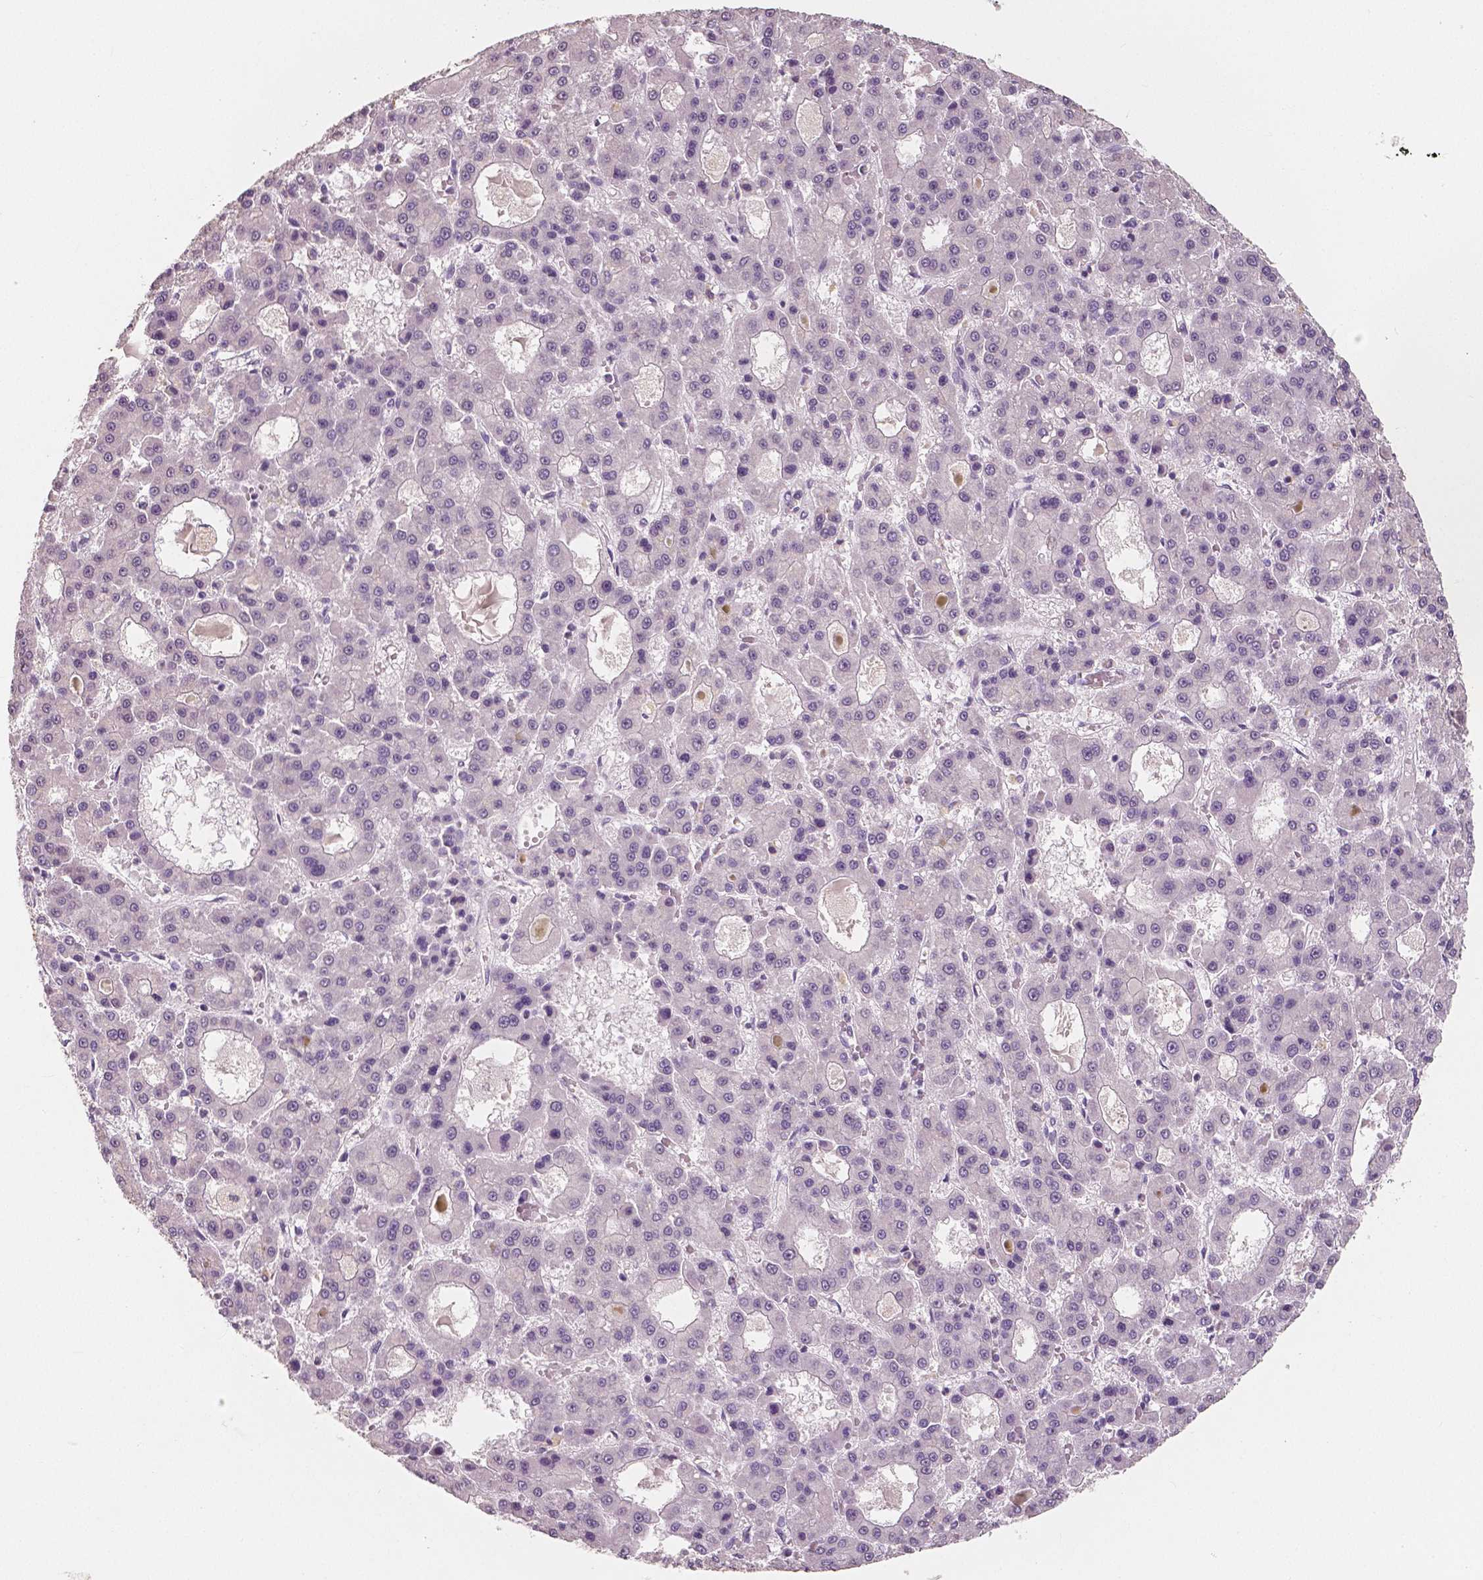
{"staining": {"intensity": "negative", "quantity": "none", "location": "none"}, "tissue": "liver cancer", "cell_type": "Tumor cells", "image_type": "cancer", "snomed": [{"axis": "morphology", "description": "Carcinoma, Hepatocellular, NOS"}, {"axis": "topography", "description": "Liver"}], "caption": "IHC of liver cancer (hepatocellular carcinoma) shows no staining in tumor cells.", "gene": "NECAB1", "patient": {"sex": "male", "age": 70}}